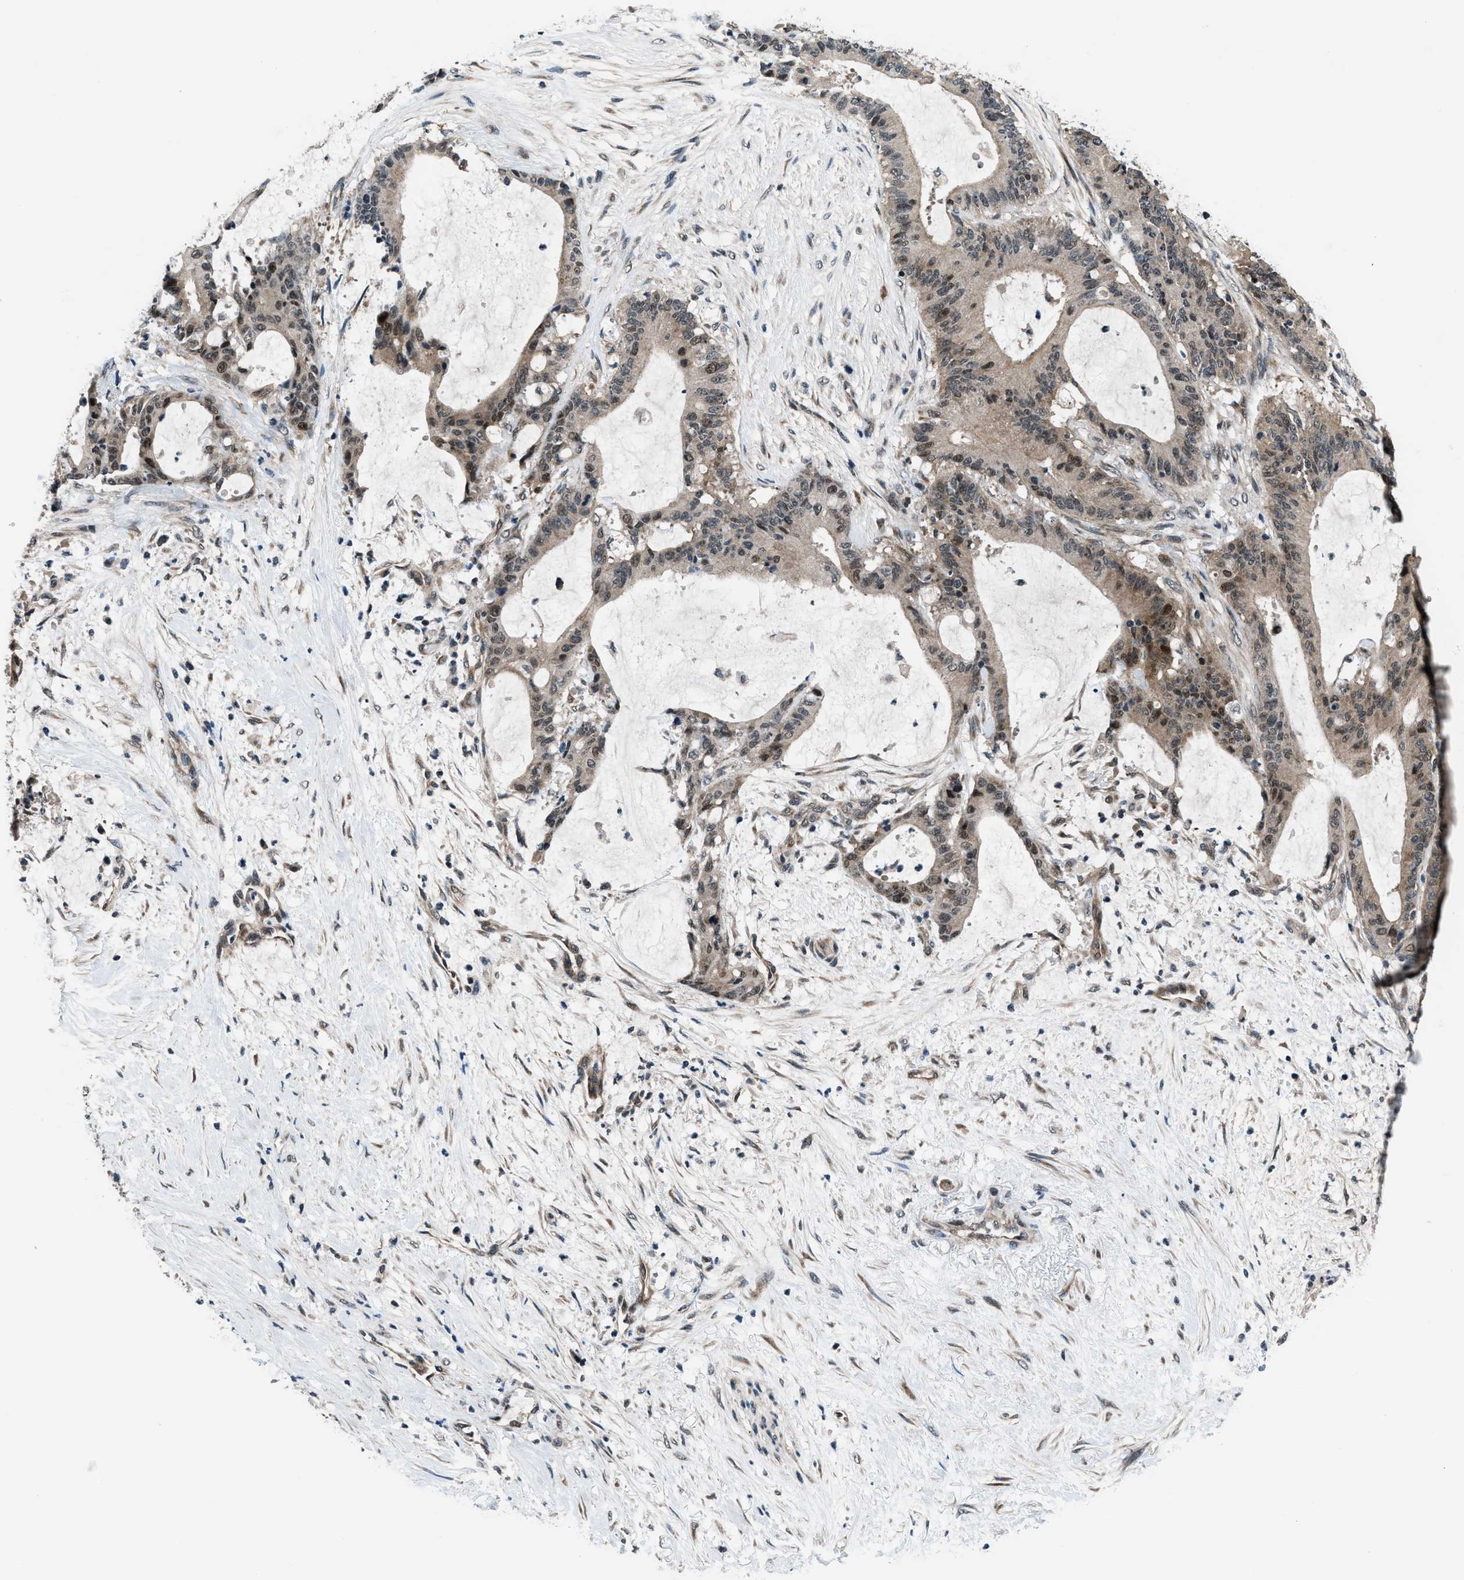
{"staining": {"intensity": "weak", "quantity": ">75%", "location": "cytoplasmic/membranous,nuclear"}, "tissue": "liver cancer", "cell_type": "Tumor cells", "image_type": "cancer", "snomed": [{"axis": "morphology", "description": "Cholangiocarcinoma"}, {"axis": "topography", "description": "Liver"}], "caption": "DAB (3,3'-diaminobenzidine) immunohistochemical staining of liver cancer (cholangiocarcinoma) displays weak cytoplasmic/membranous and nuclear protein staining in approximately >75% of tumor cells.", "gene": "SETD5", "patient": {"sex": "female", "age": 73}}